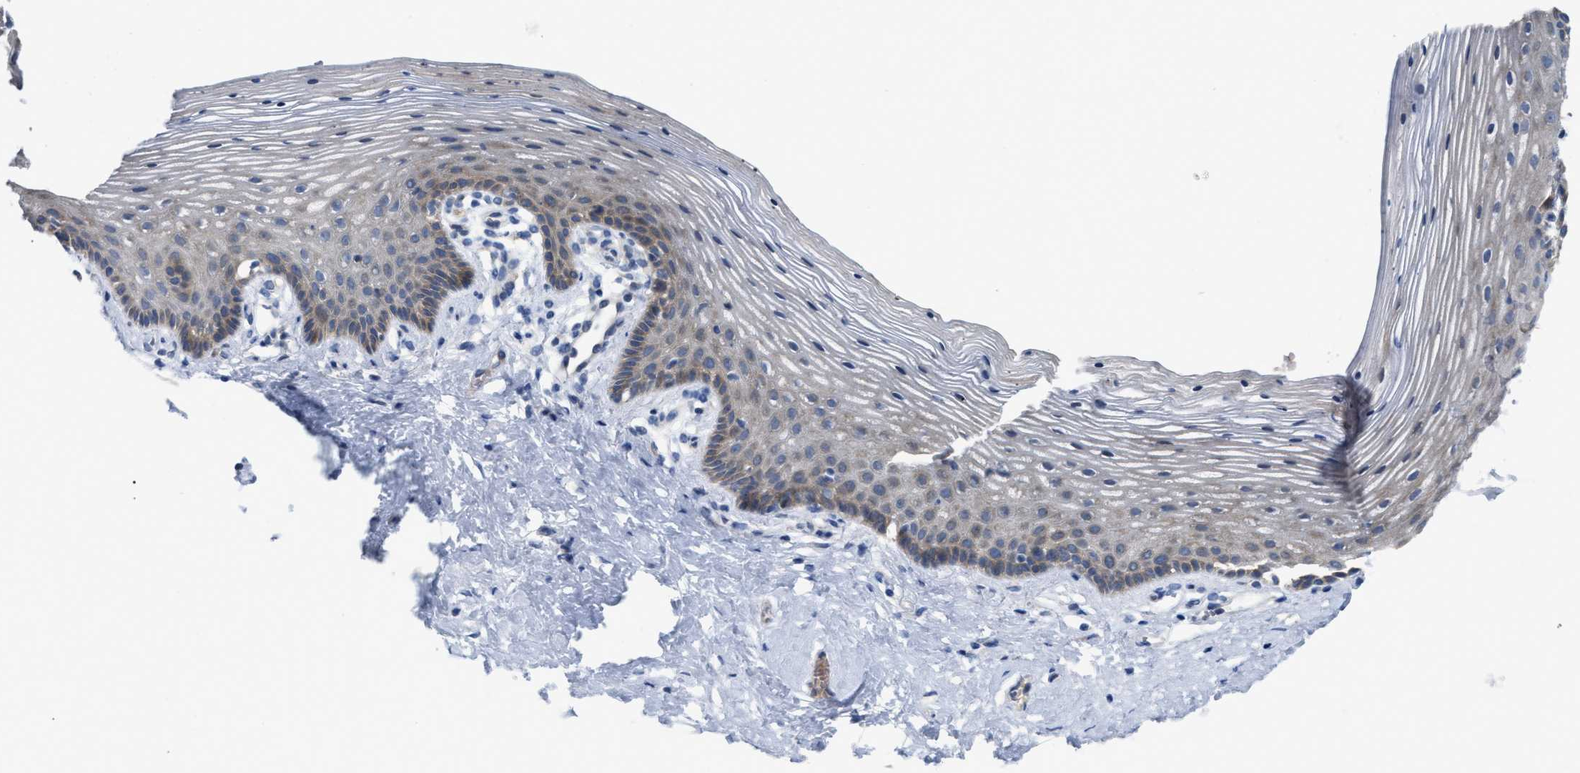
{"staining": {"intensity": "weak", "quantity": "<25%", "location": "cytoplasmic/membranous"}, "tissue": "vagina", "cell_type": "Squamous epithelial cells", "image_type": "normal", "snomed": [{"axis": "morphology", "description": "Normal tissue, NOS"}, {"axis": "topography", "description": "Vagina"}], "caption": "Immunohistochemistry (IHC) histopathology image of unremarkable vagina: vagina stained with DAB shows no significant protein staining in squamous epithelial cells. (Stains: DAB (3,3'-diaminobenzidine) IHC with hematoxylin counter stain, Microscopy: brightfield microscopy at high magnification).", "gene": "DHX58", "patient": {"sex": "female", "age": 32}}